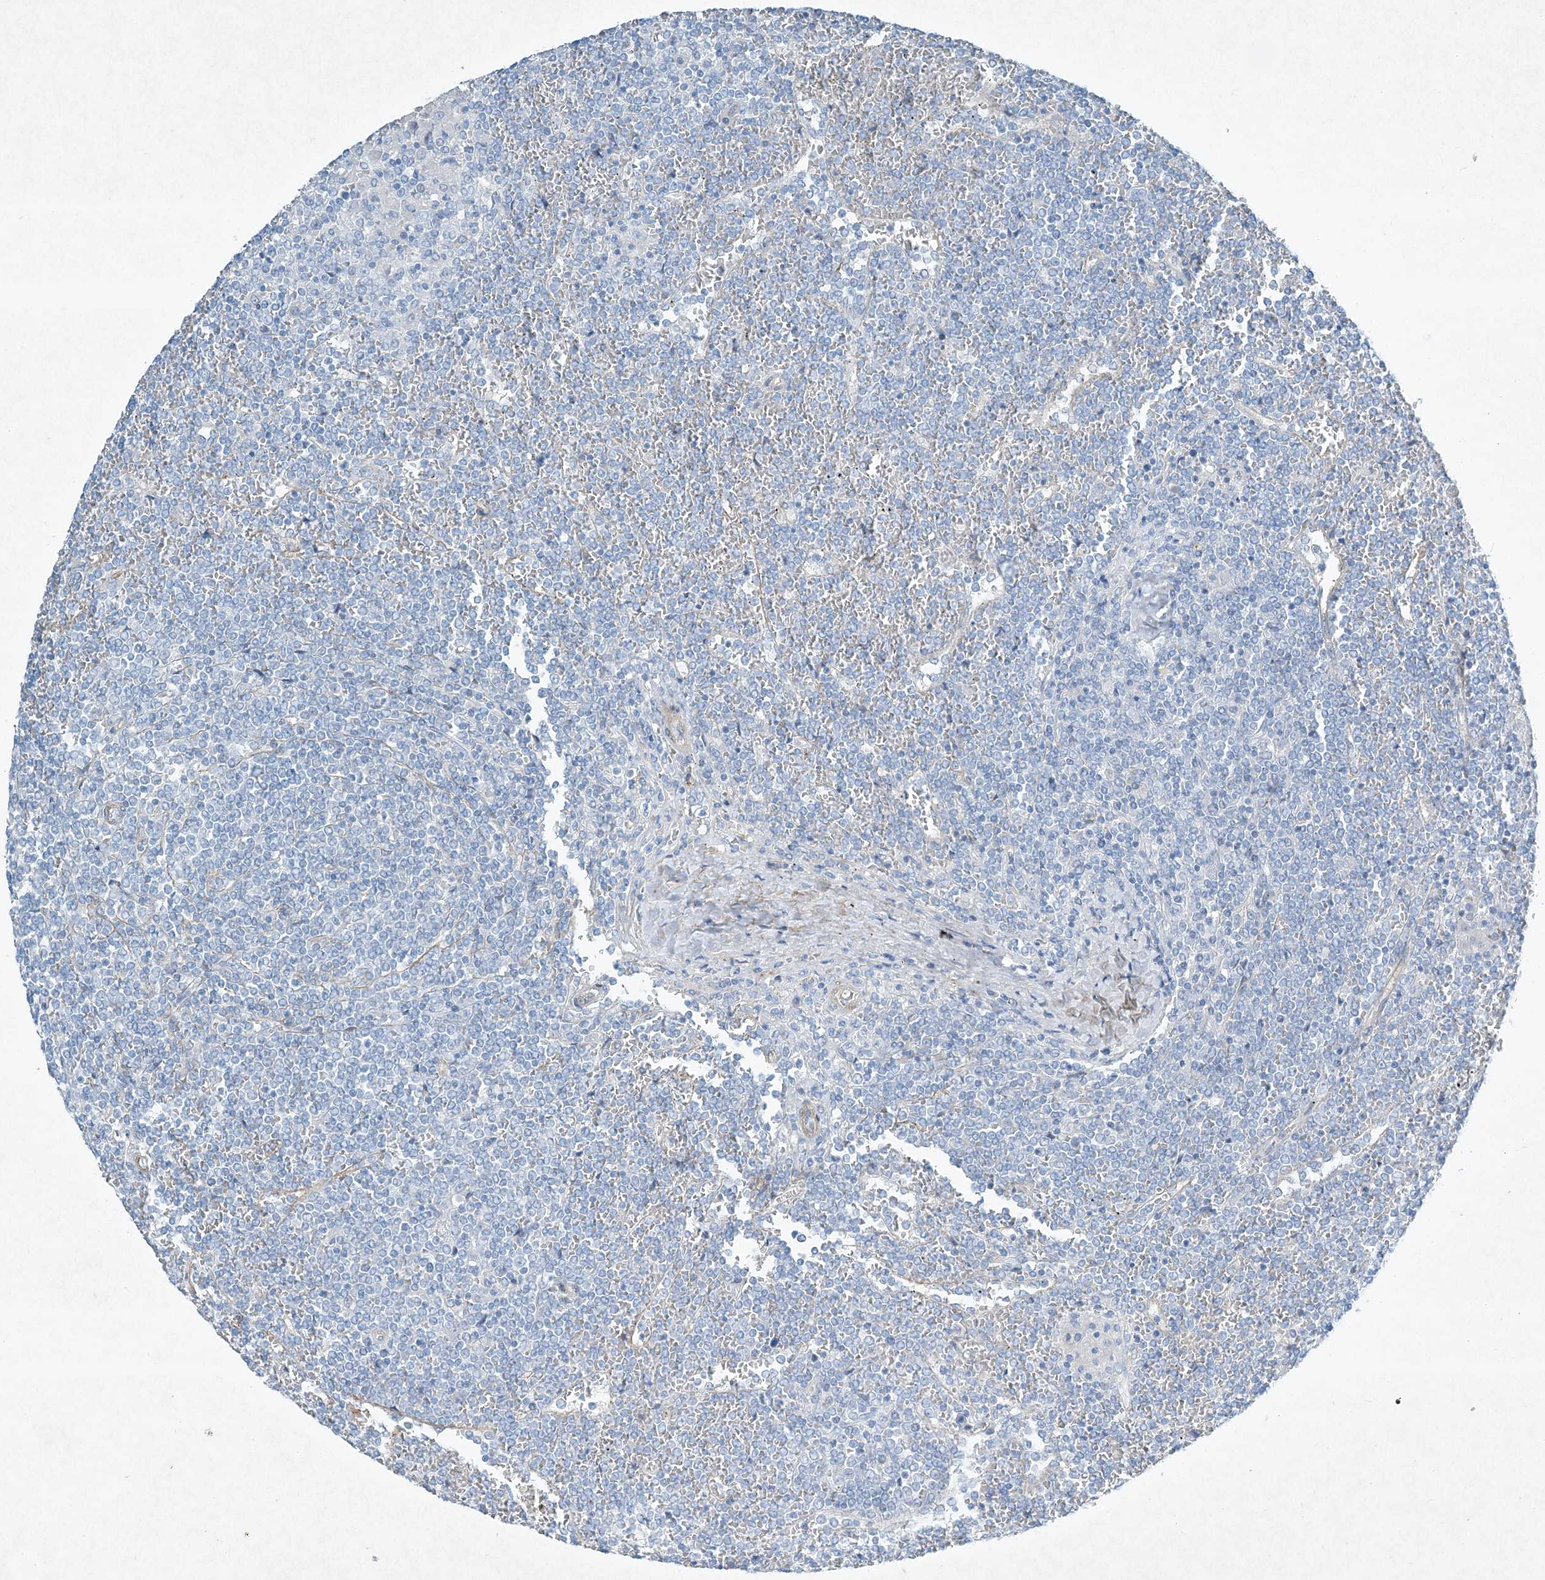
{"staining": {"intensity": "negative", "quantity": "none", "location": "none"}, "tissue": "lymphoma", "cell_type": "Tumor cells", "image_type": "cancer", "snomed": [{"axis": "morphology", "description": "Malignant lymphoma, non-Hodgkin's type, Low grade"}, {"axis": "topography", "description": "Spleen"}], "caption": "Tumor cells are negative for brown protein staining in malignant lymphoma, non-Hodgkin's type (low-grade).", "gene": "PGM5", "patient": {"sex": "female", "age": 19}}